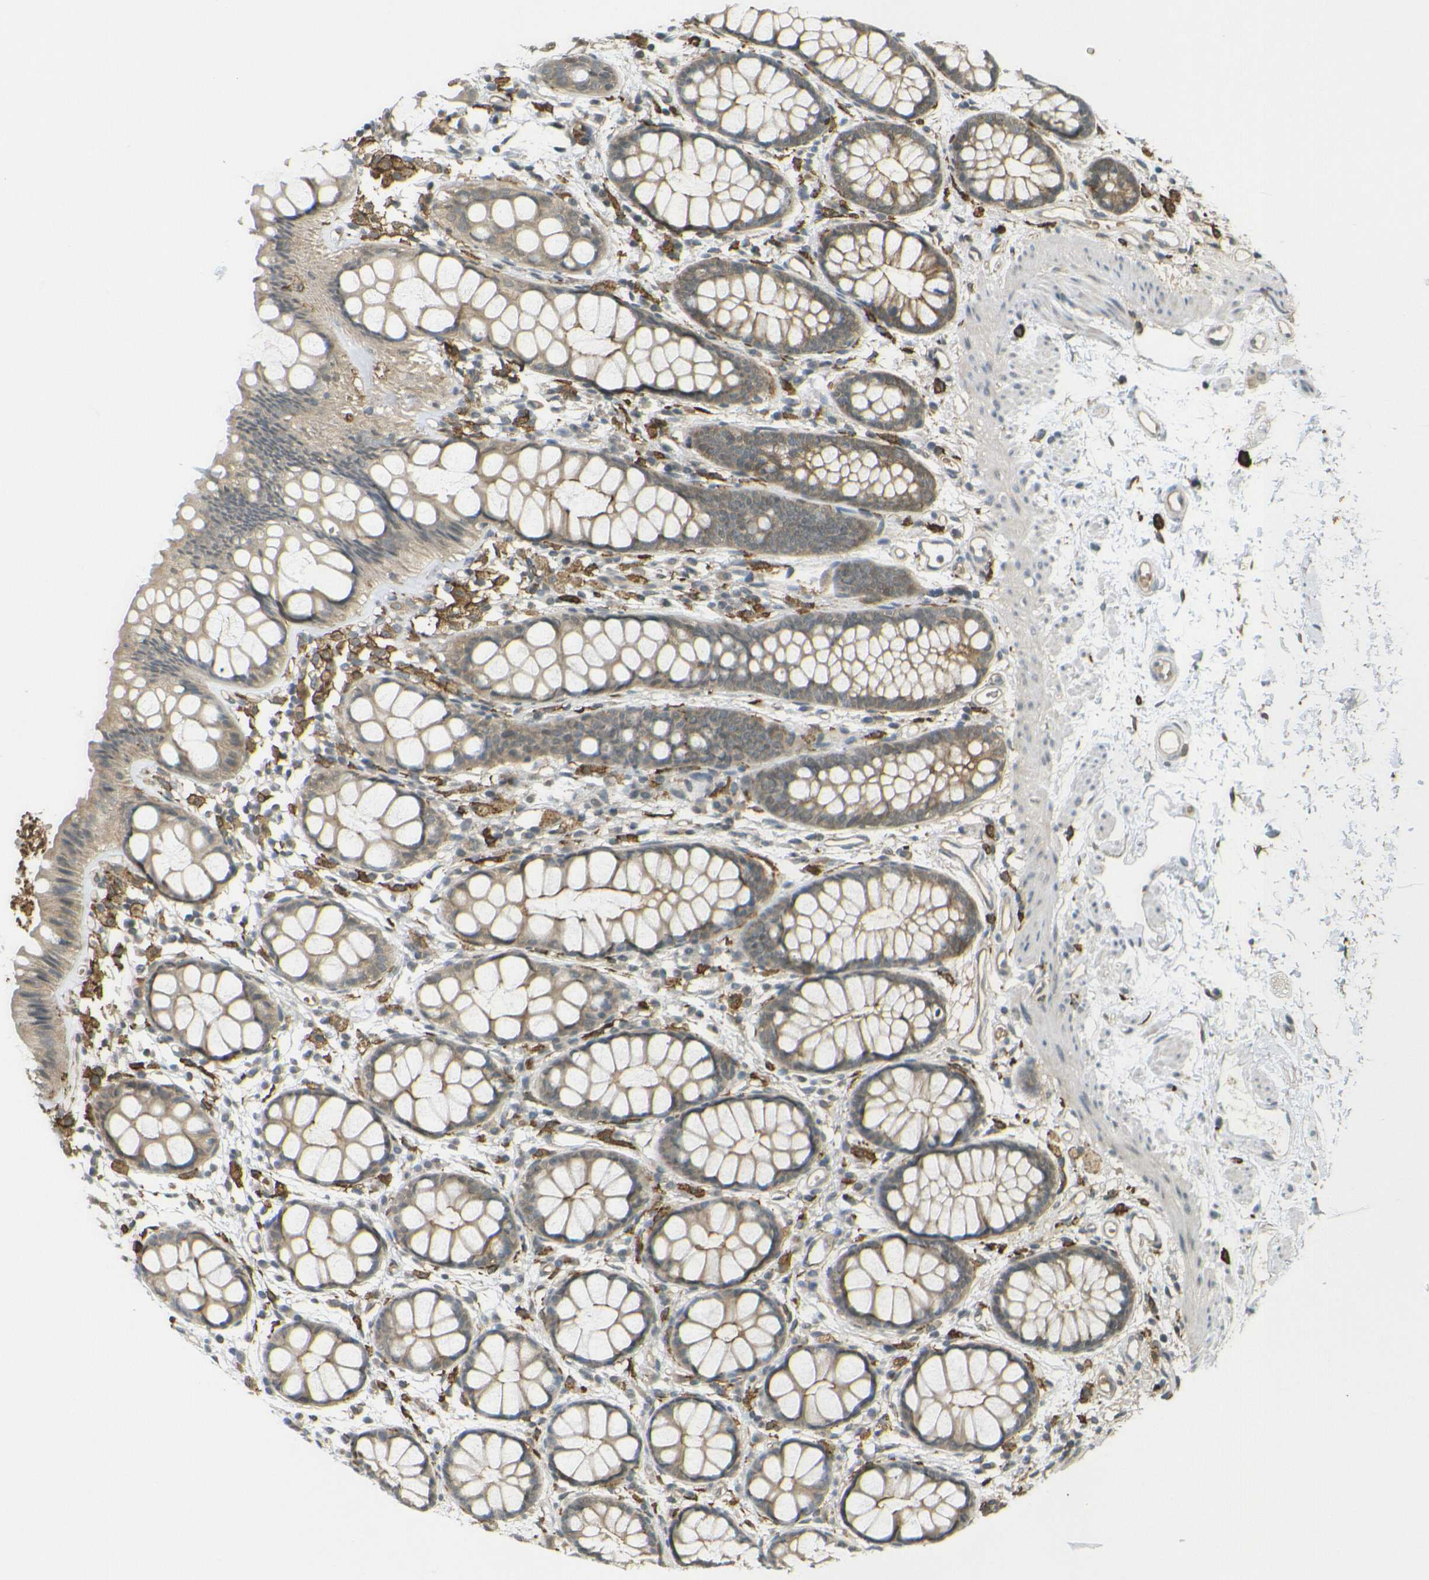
{"staining": {"intensity": "moderate", "quantity": ">75%", "location": "cytoplasmic/membranous"}, "tissue": "rectum", "cell_type": "Glandular cells", "image_type": "normal", "snomed": [{"axis": "morphology", "description": "Normal tissue, NOS"}, {"axis": "topography", "description": "Rectum"}], "caption": "Brown immunohistochemical staining in benign human rectum reveals moderate cytoplasmic/membranous expression in approximately >75% of glandular cells. (IHC, brightfield microscopy, high magnification).", "gene": "DAB2", "patient": {"sex": "female", "age": 66}}